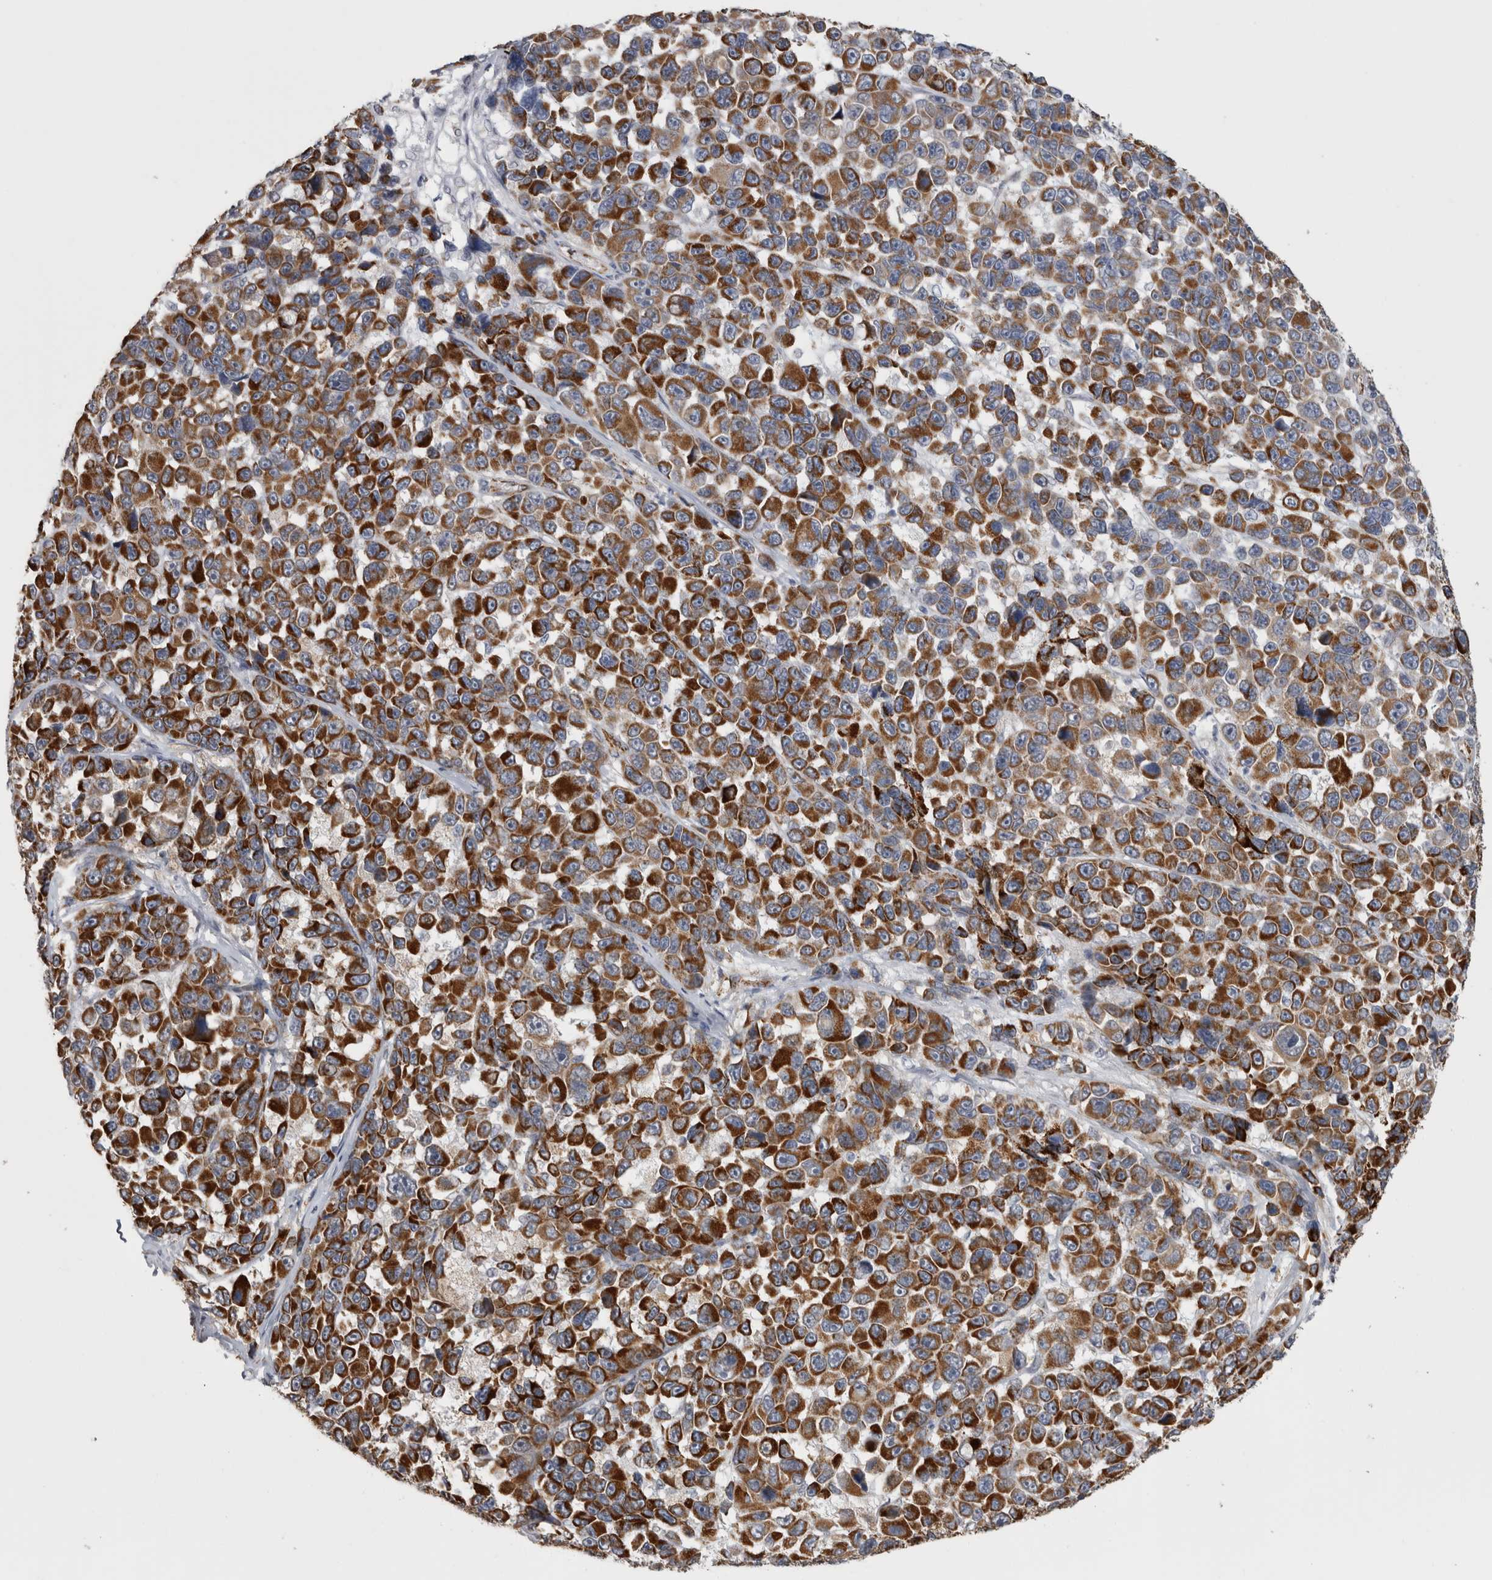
{"staining": {"intensity": "strong", "quantity": ">75%", "location": "cytoplasmic/membranous"}, "tissue": "melanoma", "cell_type": "Tumor cells", "image_type": "cancer", "snomed": [{"axis": "morphology", "description": "Malignant melanoma, NOS"}, {"axis": "topography", "description": "Skin"}], "caption": "IHC histopathology image of human malignant melanoma stained for a protein (brown), which demonstrates high levels of strong cytoplasmic/membranous positivity in about >75% of tumor cells.", "gene": "ACOT7", "patient": {"sex": "male", "age": 53}}